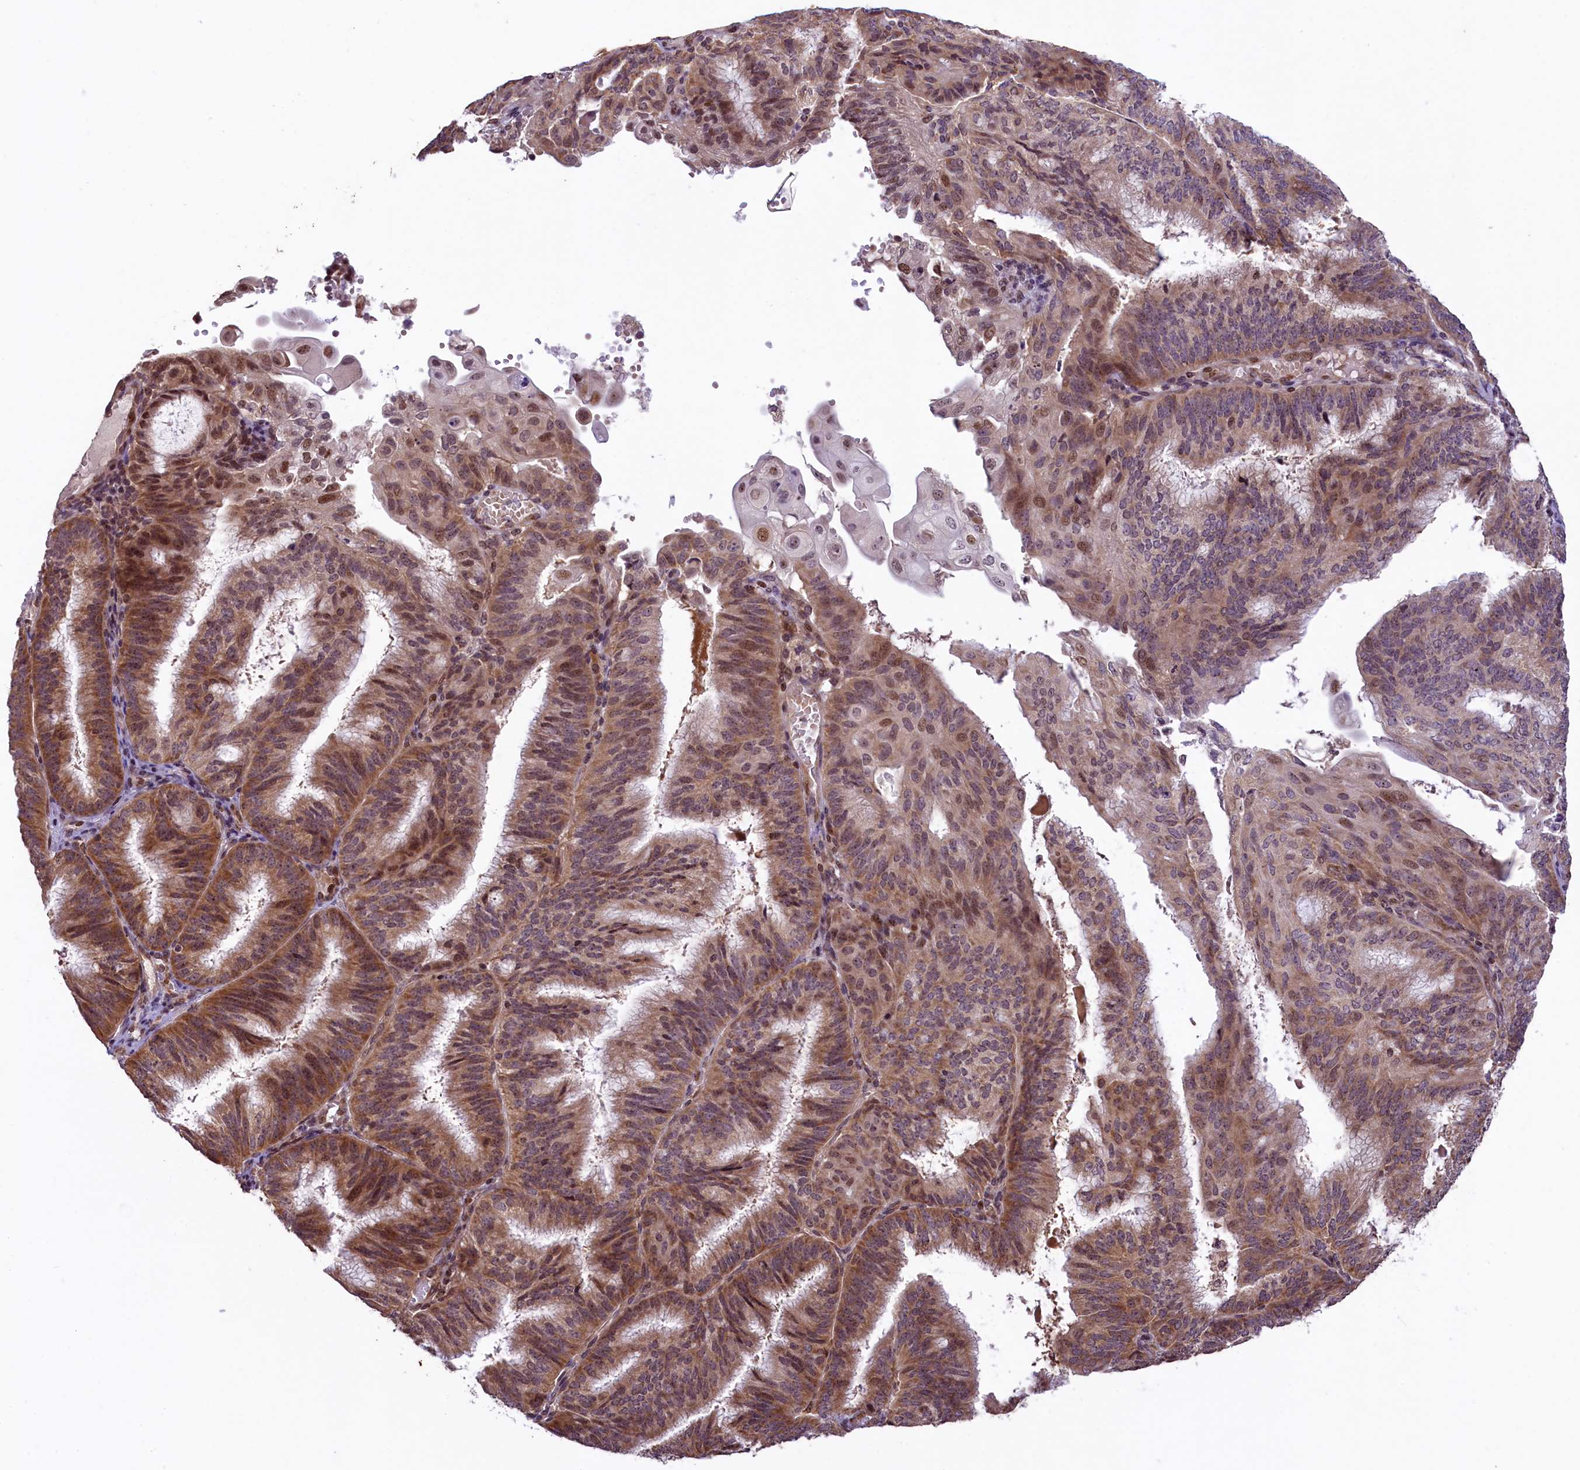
{"staining": {"intensity": "moderate", "quantity": "25%-75%", "location": "cytoplasmic/membranous,nuclear"}, "tissue": "endometrial cancer", "cell_type": "Tumor cells", "image_type": "cancer", "snomed": [{"axis": "morphology", "description": "Adenocarcinoma, NOS"}, {"axis": "topography", "description": "Endometrium"}], "caption": "Immunohistochemistry image of adenocarcinoma (endometrial) stained for a protein (brown), which demonstrates medium levels of moderate cytoplasmic/membranous and nuclear staining in approximately 25%-75% of tumor cells.", "gene": "RBBP8", "patient": {"sex": "female", "age": 49}}